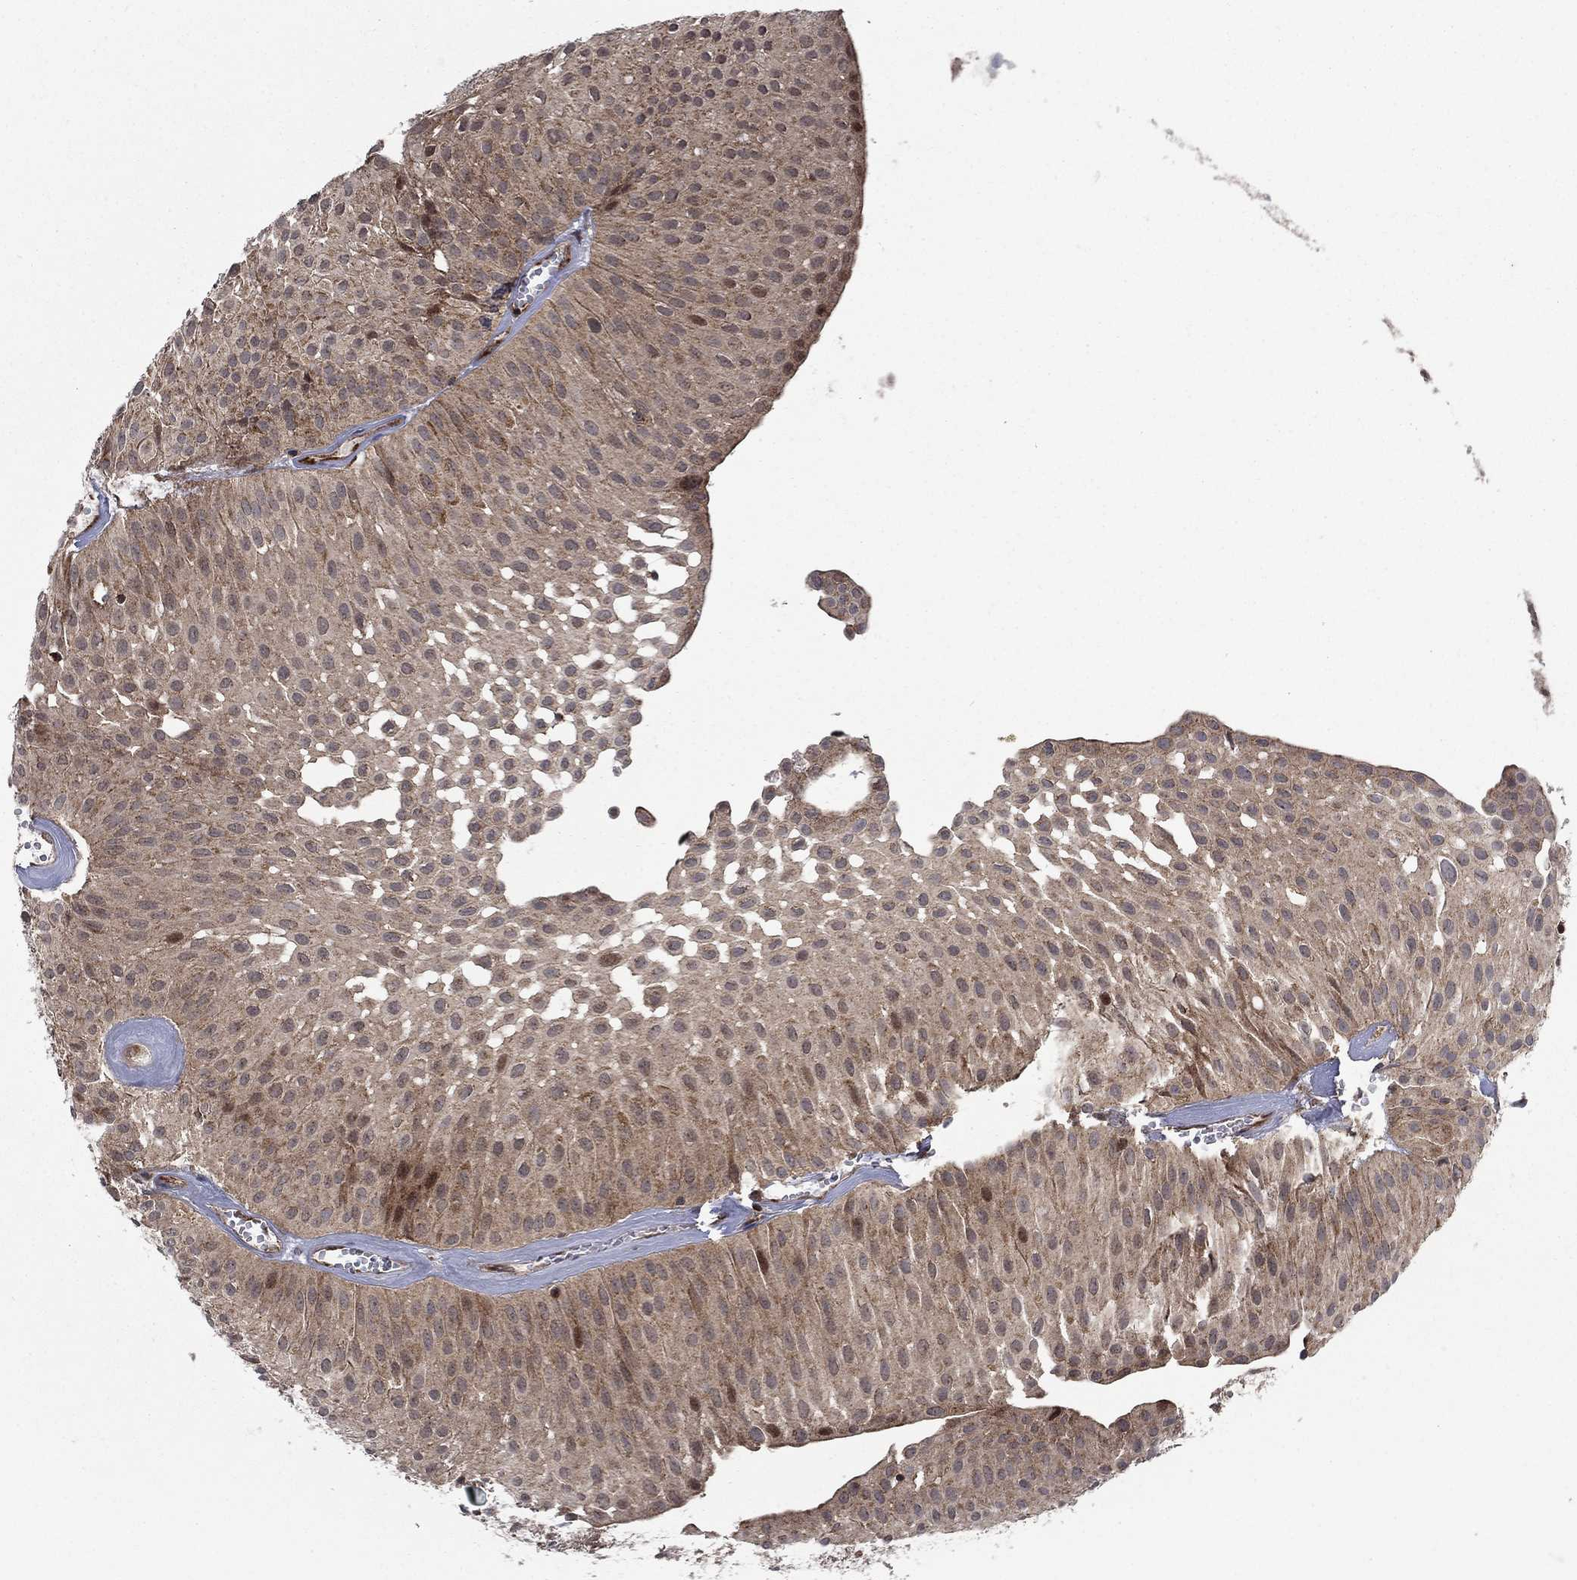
{"staining": {"intensity": "moderate", "quantity": ">75%", "location": "cytoplasmic/membranous"}, "tissue": "urothelial cancer", "cell_type": "Tumor cells", "image_type": "cancer", "snomed": [{"axis": "morphology", "description": "Urothelial carcinoma, Low grade"}, {"axis": "topography", "description": "Urinary bladder"}], "caption": "This micrograph reveals IHC staining of human urothelial carcinoma (low-grade), with medium moderate cytoplasmic/membranous staining in approximately >75% of tumor cells.", "gene": "IFI35", "patient": {"sex": "male", "age": 64}}